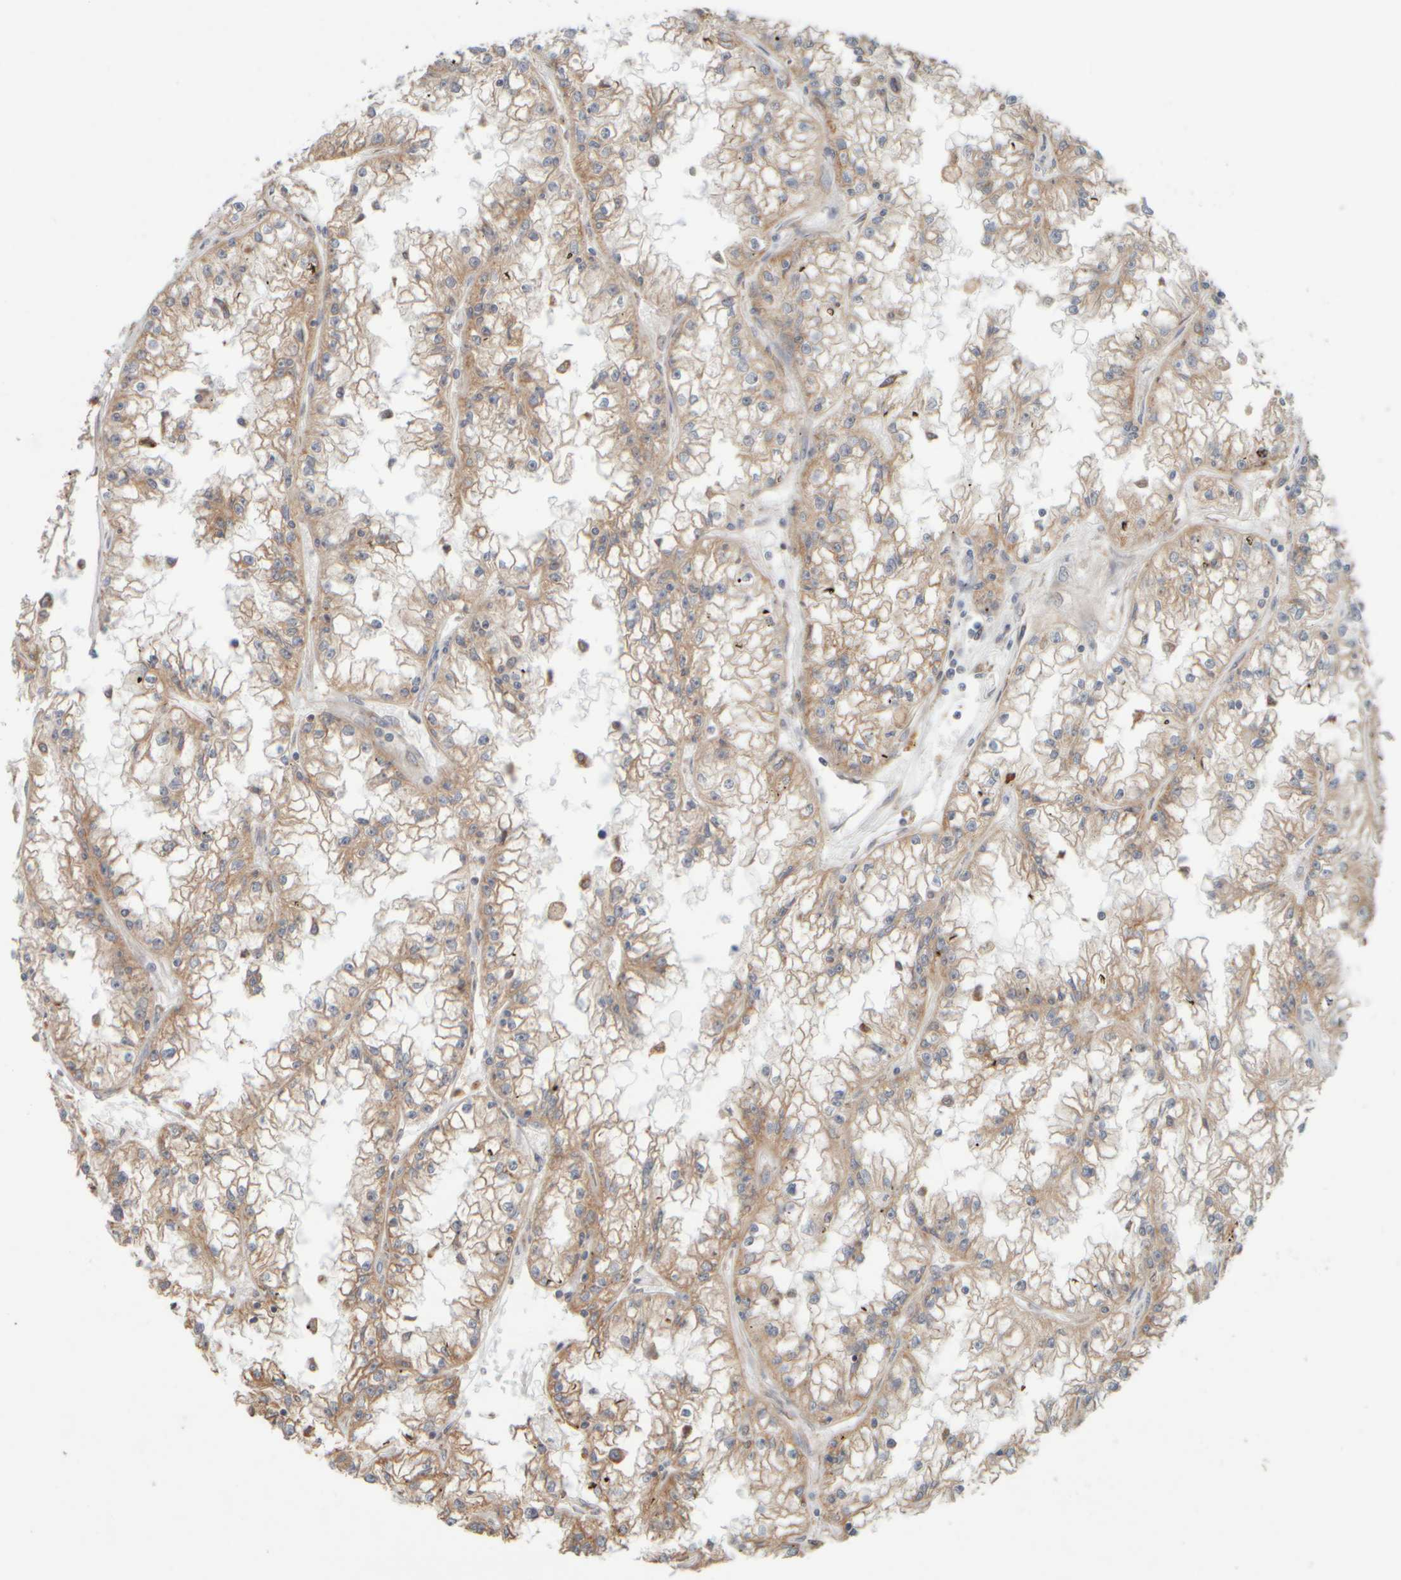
{"staining": {"intensity": "weak", "quantity": ">75%", "location": "cytoplasmic/membranous"}, "tissue": "renal cancer", "cell_type": "Tumor cells", "image_type": "cancer", "snomed": [{"axis": "morphology", "description": "Adenocarcinoma, NOS"}, {"axis": "topography", "description": "Kidney"}], "caption": "Weak cytoplasmic/membranous positivity is seen in approximately >75% of tumor cells in renal cancer (adenocarcinoma).", "gene": "EIF2B3", "patient": {"sex": "male", "age": 56}}